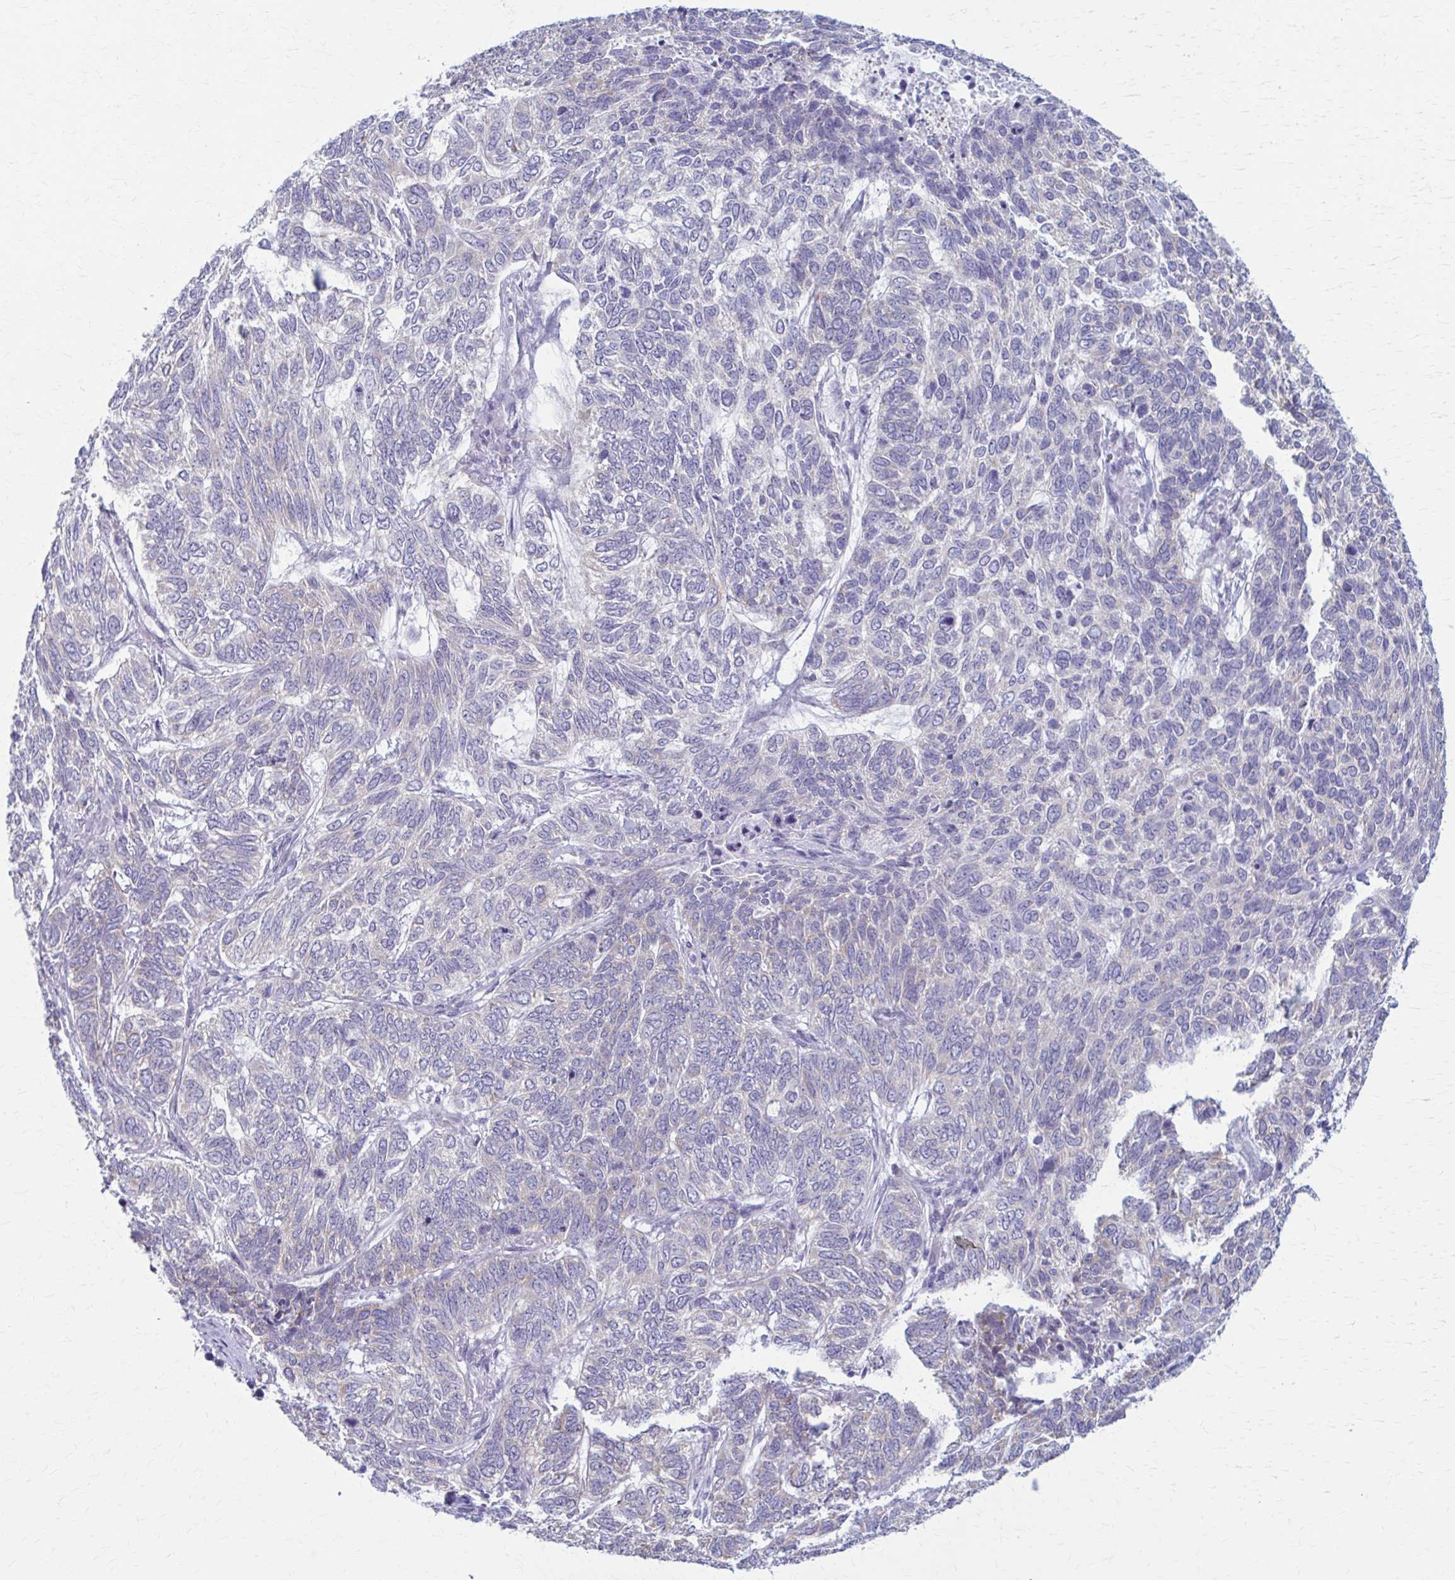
{"staining": {"intensity": "weak", "quantity": "25%-75%", "location": "cytoplasmic/membranous"}, "tissue": "skin cancer", "cell_type": "Tumor cells", "image_type": "cancer", "snomed": [{"axis": "morphology", "description": "Basal cell carcinoma"}, {"axis": "topography", "description": "Skin"}], "caption": "Immunohistochemistry (DAB (3,3'-diaminobenzidine)) staining of human basal cell carcinoma (skin) displays weak cytoplasmic/membranous protein positivity in about 25%-75% of tumor cells.", "gene": "PRKRA", "patient": {"sex": "female", "age": 65}}